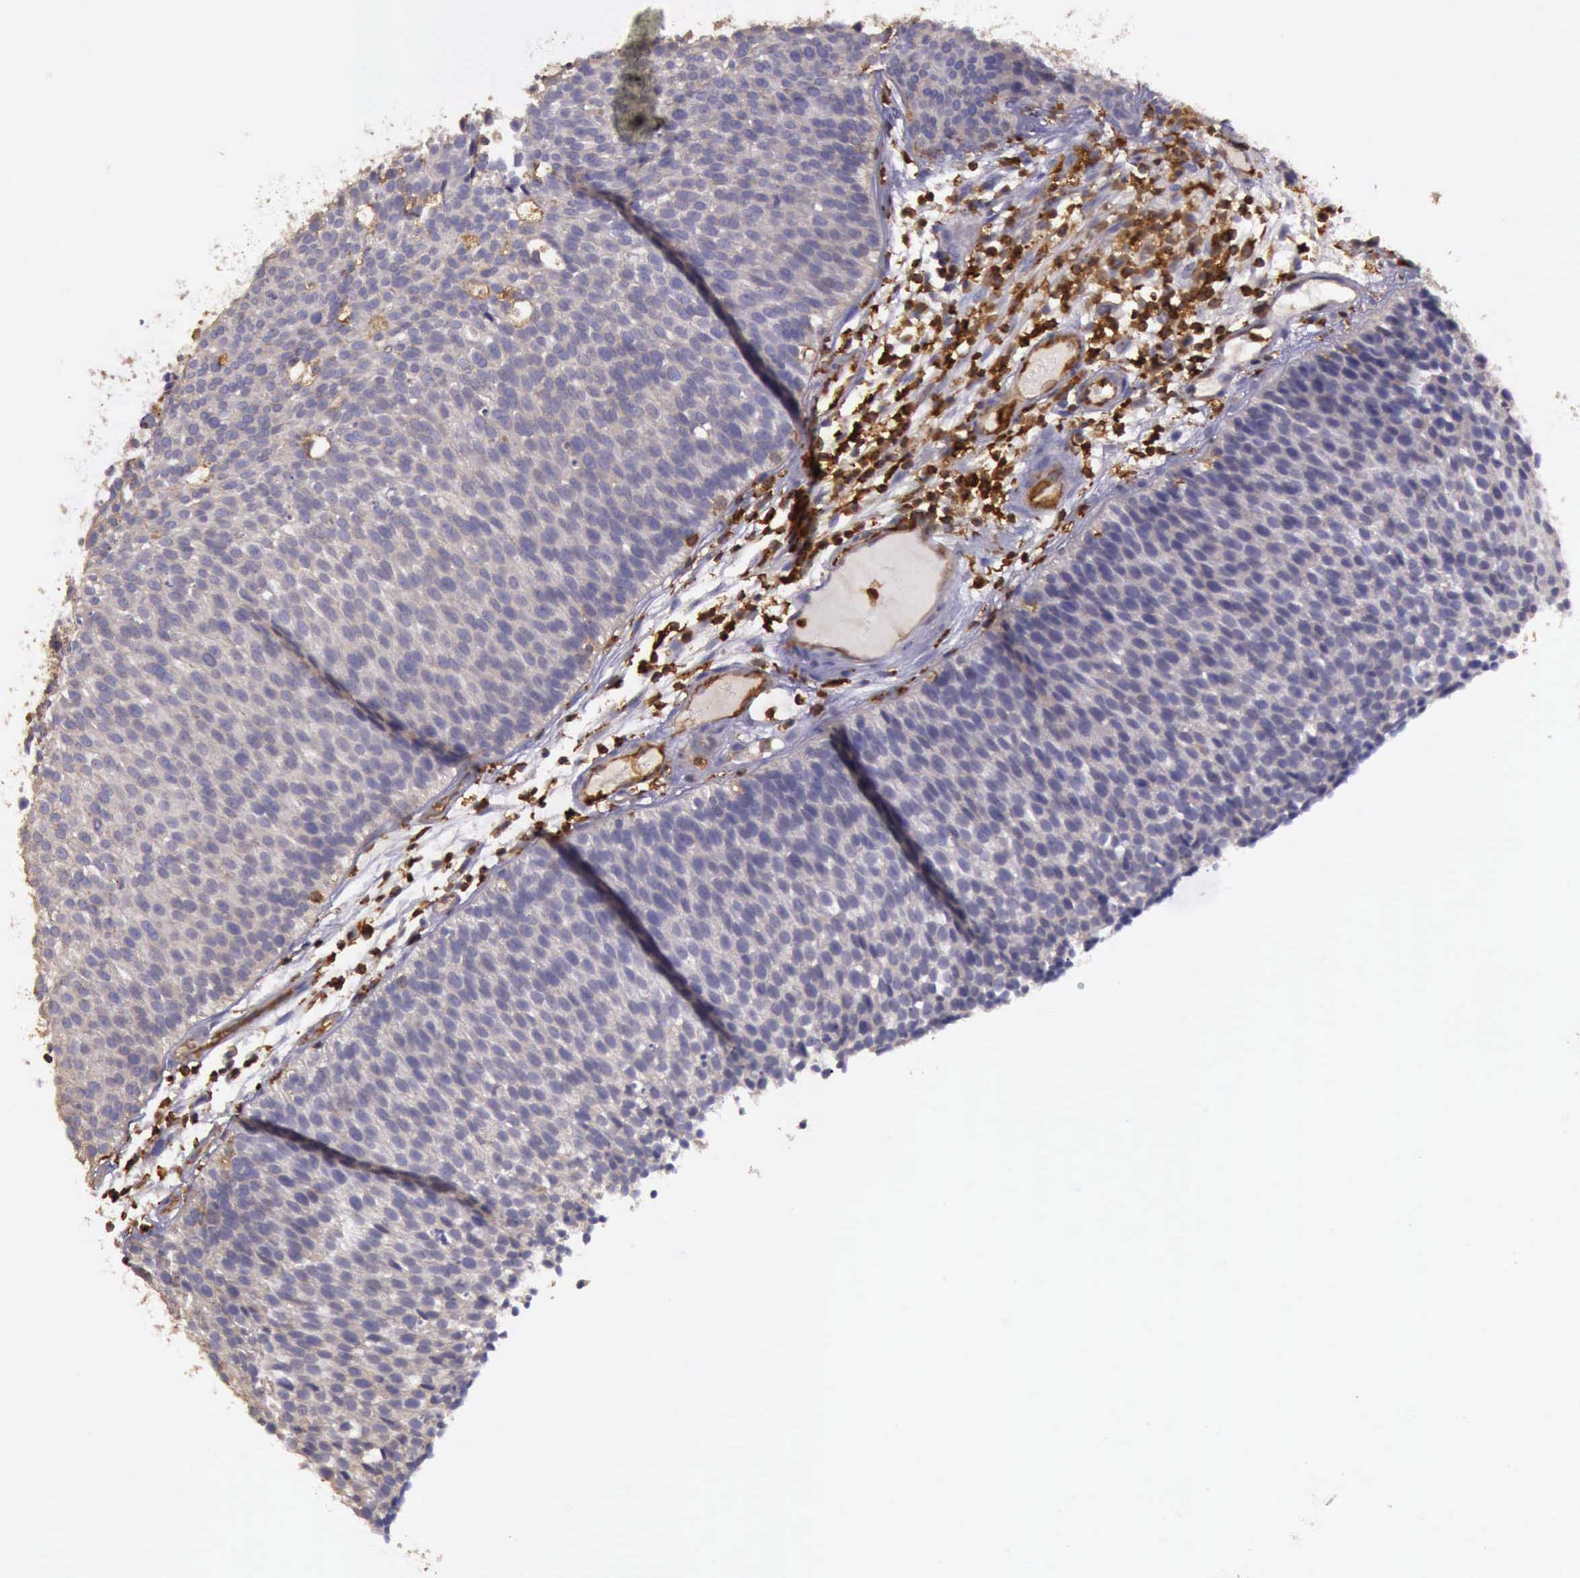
{"staining": {"intensity": "negative", "quantity": "none", "location": "none"}, "tissue": "urothelial cancer", "cell_type": "Tumor cells", "image_type": "cancer", "snomed": [{"axis": "morphology", "description": "Urothelial carcinoma, Low grade"}, {"axis": "topography", "description": "Urinary bladder"}], "caption": "The IHC micrograph has no significant positivity in tumor cells of urothelial cancer tissue. (IHC, brightfield microscopy, high magnification).", "gene": "ARHGAP4", "patient": {"sex": "male", "age": 85}}